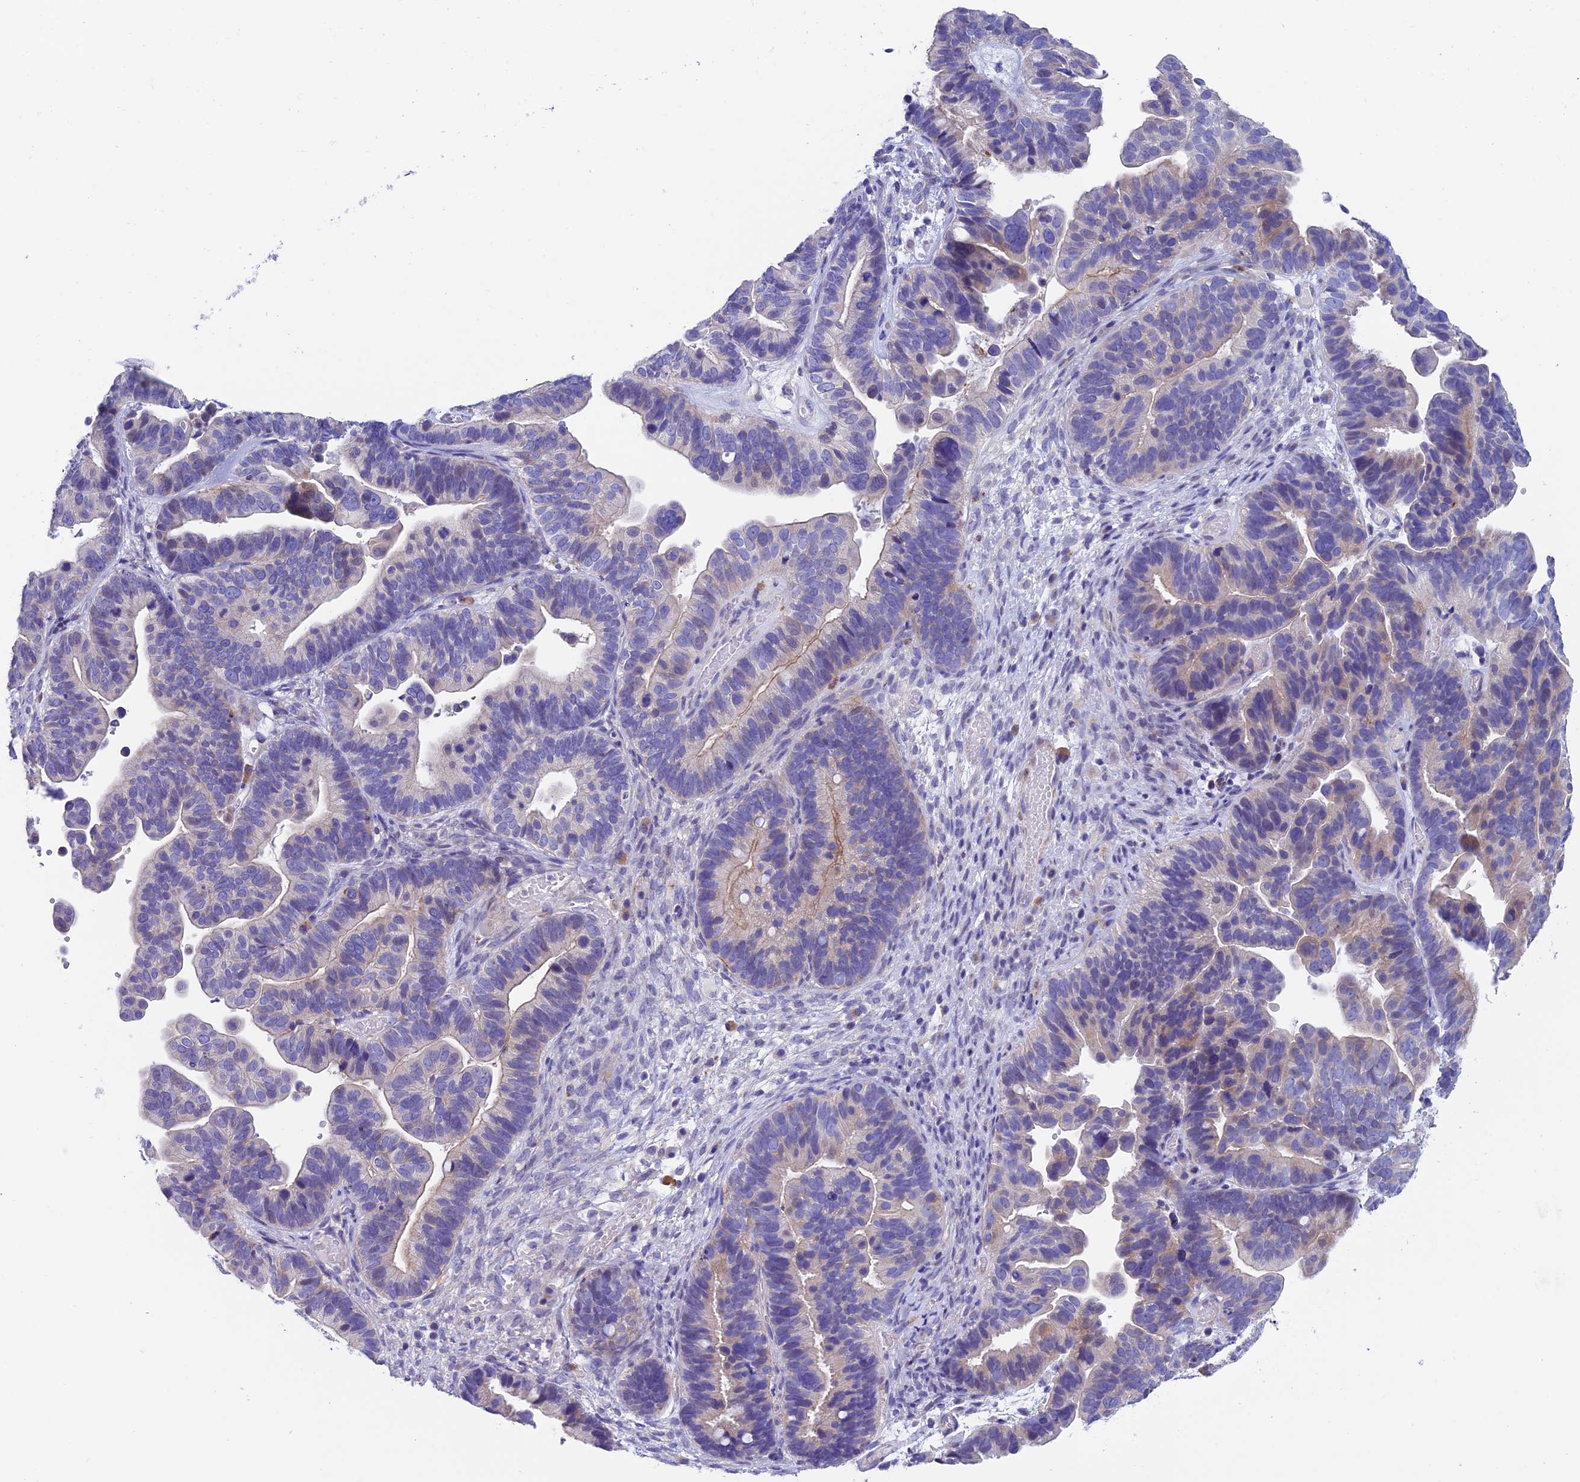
{"staining": {"intensity": "weak", "quantity": "<25%", "location": "cytoplasmic/membranous"}, "tissue": "ovarian cancer", "cell_type": "Tumor cells", "image_type": "cancer", "snomed": [{"axis": "morphology", "description": "Cystadenocarcinoma, serous, NOS"}, {"axis": "topography", "description": "Ovary"}], "caption": "Tumor cells show no significant staining in ovarian cancer (serous cystadenocarcinoma).", "gene": "FAM178B", "patient": {"sex": "female", "age": 56}}